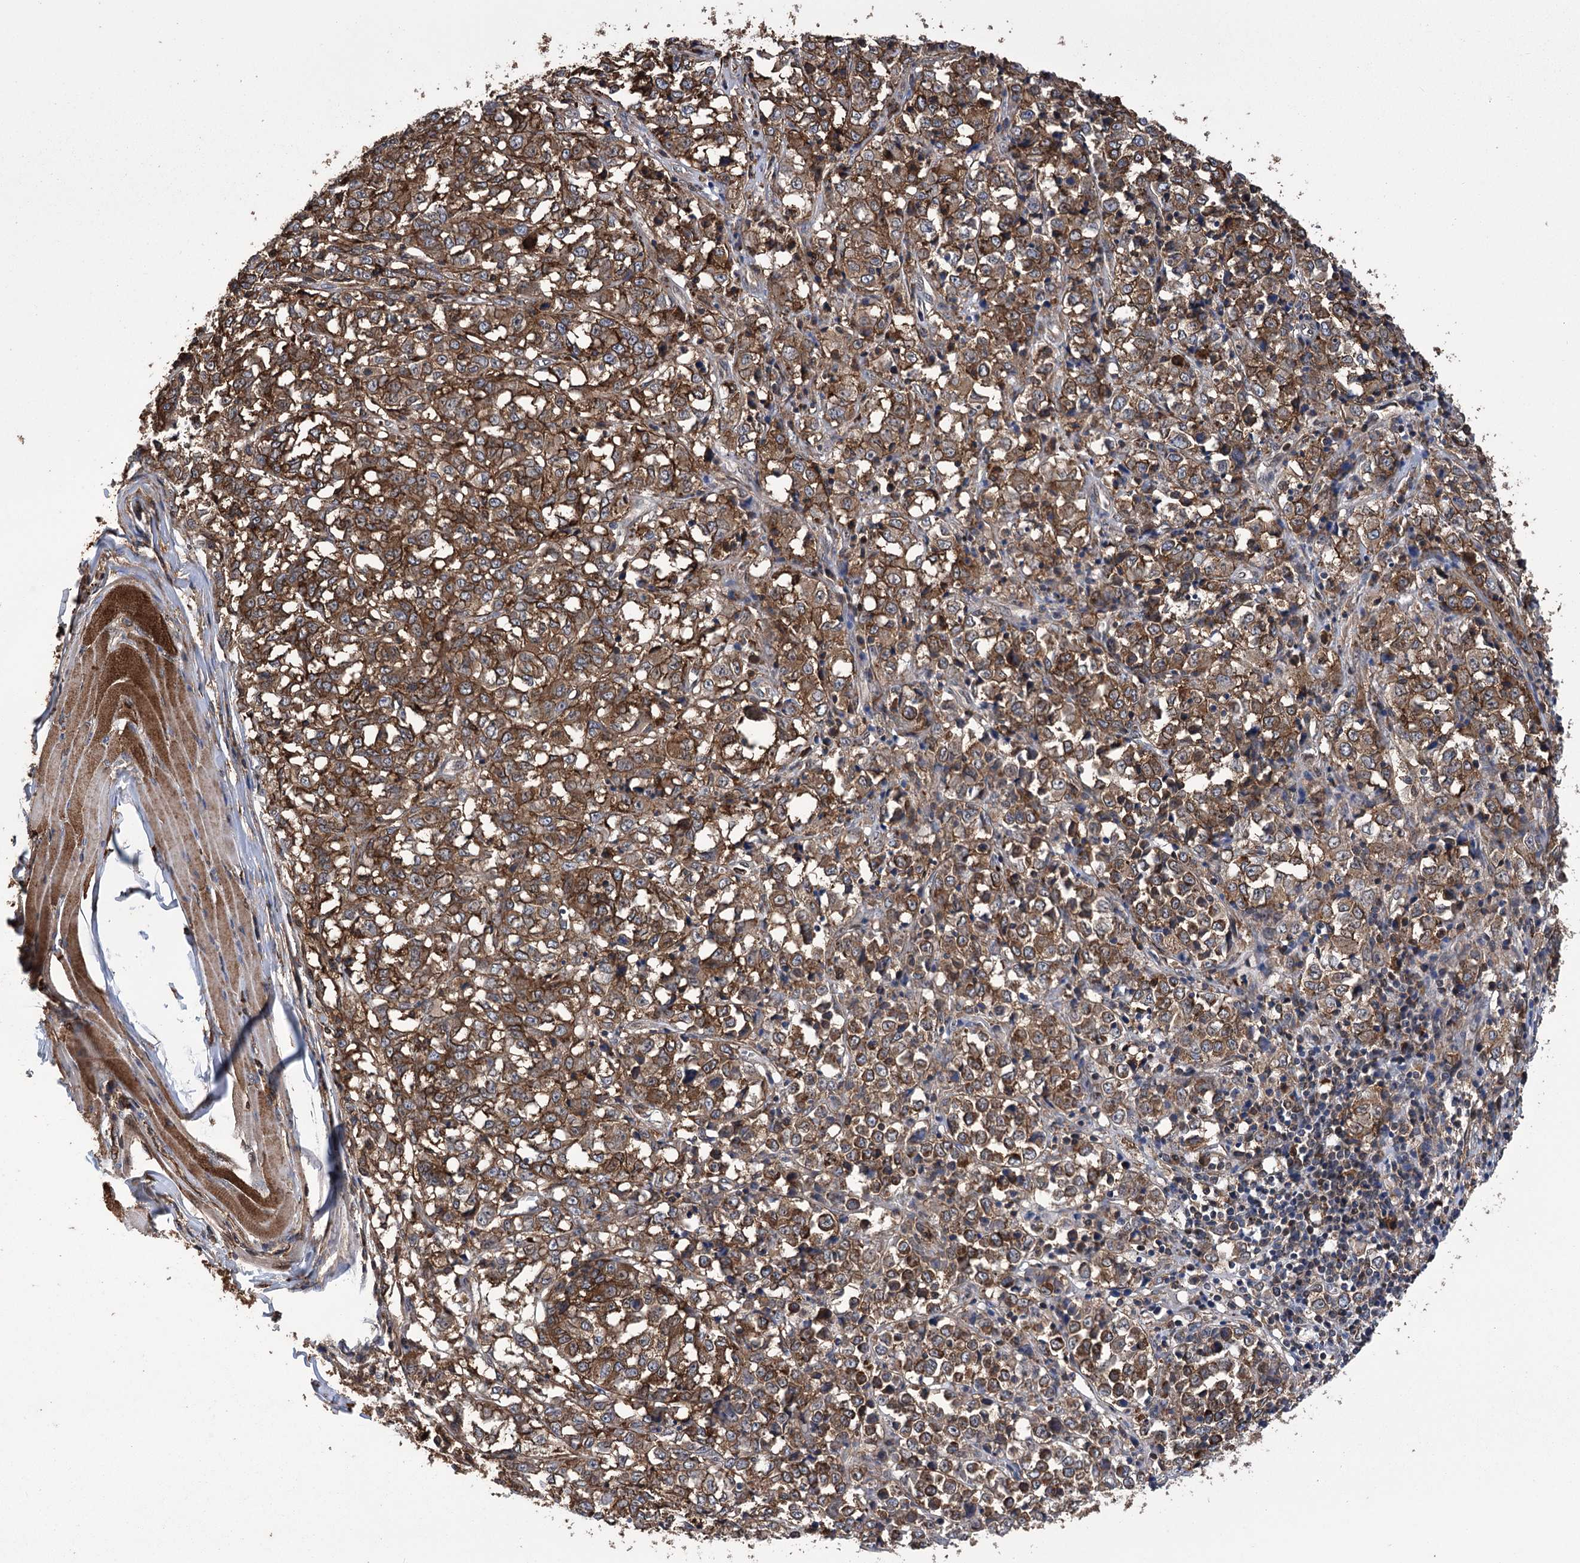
{"staining": {"intensity": "moderate", "quantity": ">75%", "location": "cytoplasmic/membranous"}, "tissue": "melanoma", "cell_type": "Tumor cells", "image_type": "cancer", "snomed": [{"axis": "morphology", "description": "Malignant melanoma, NOS"}, {"axis": "topography", "description": "Skin"}], "caption": "A brown stain labels moderate cytoplasmic/membranous expression of a protein in melanoma tumor cells. (brown staining indicates protein expression, while blue staining denotes nuclei).", "gene": "DPP3", "patient": {"sex": "female", "age": 72}}